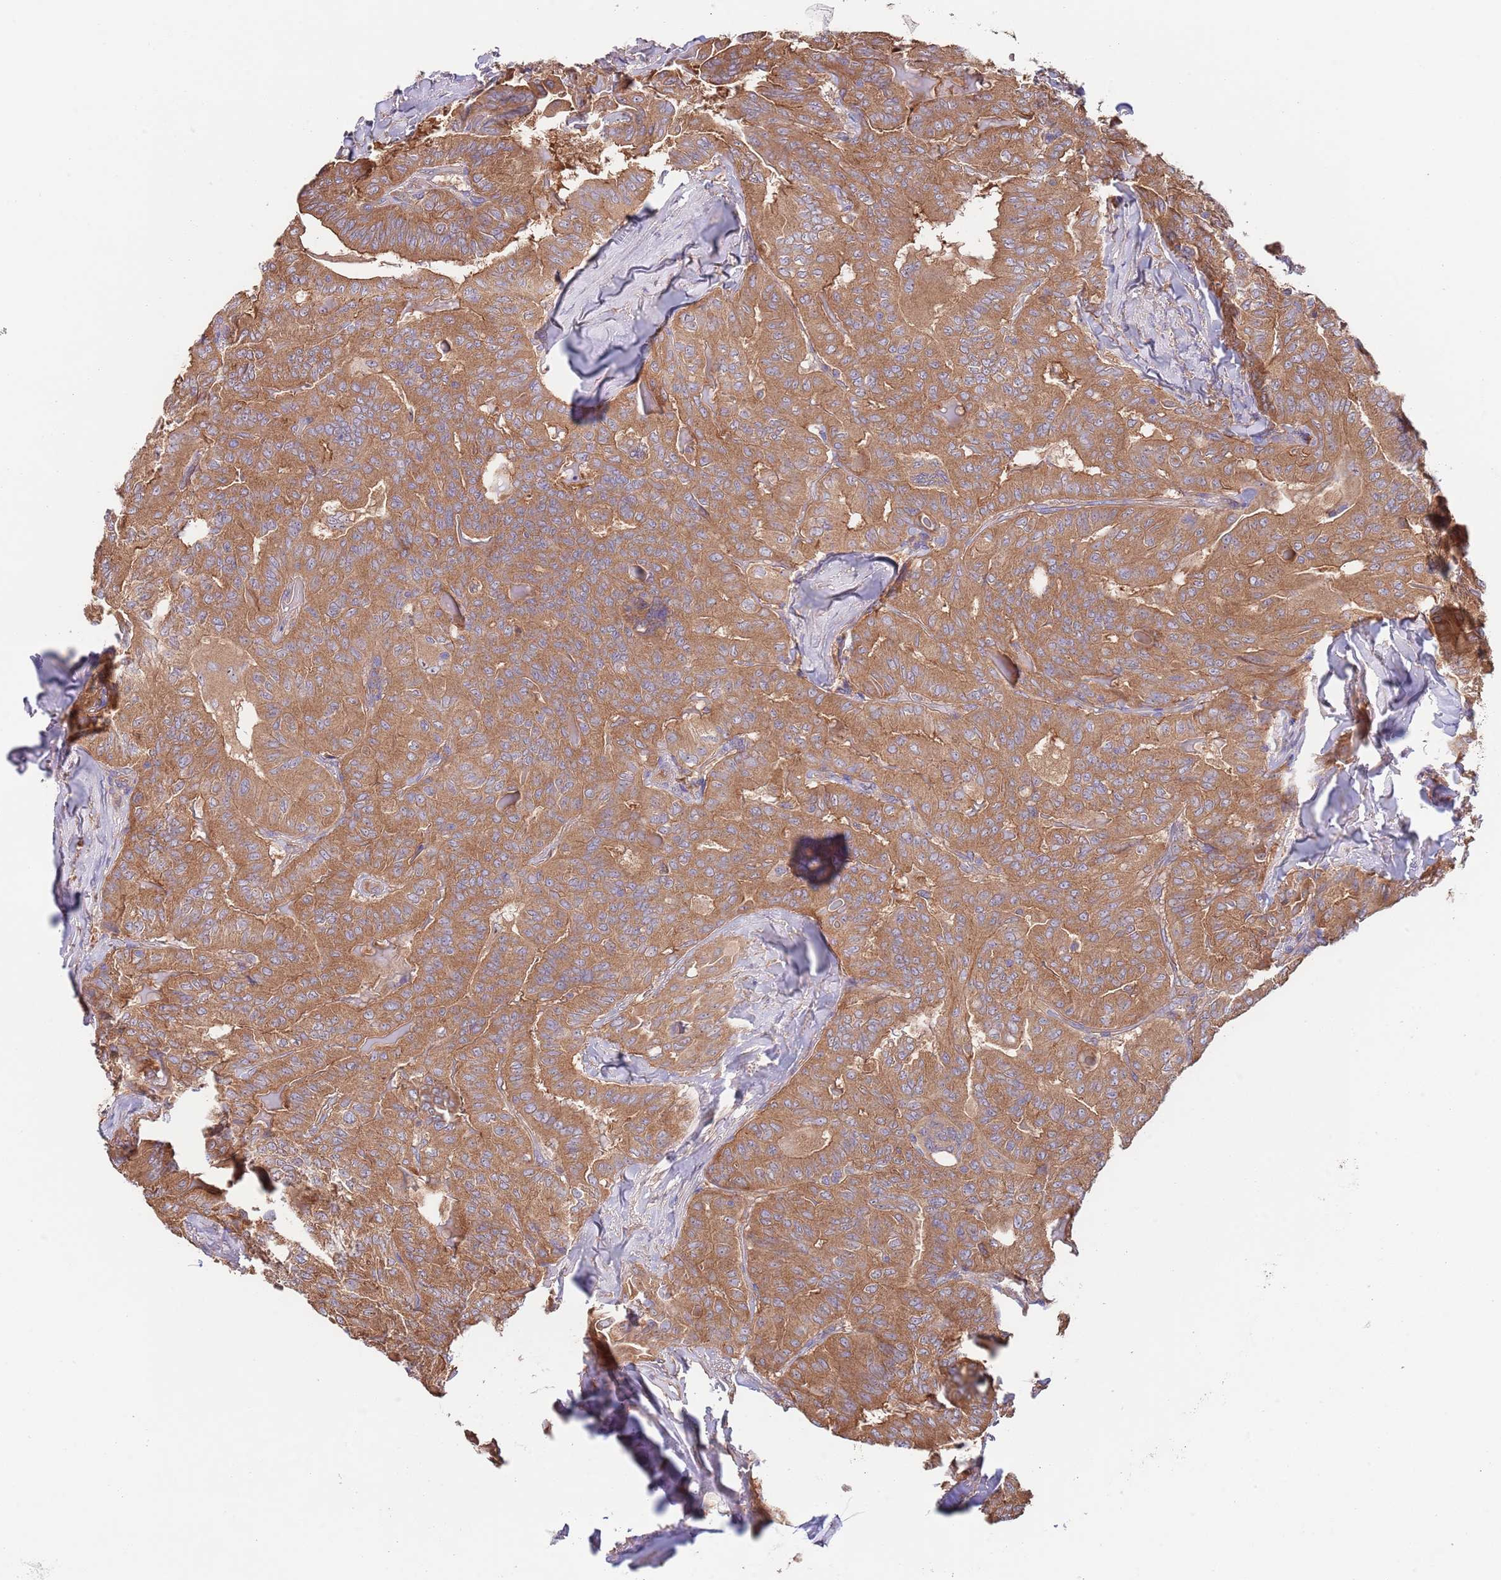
{"staining": {"intensity": "moderate", "quantity": ">75%", "location": "cytoplasmic/membranous"}, "tissue": "thyroid cancer", "cell_type": "Tumor cells", "image_type": "cancer", "snomed": [{"axis": "morphology", "description": "Papillary adenocarcinoma, NOS"}, {"axis": "topography", "description": "Thyroid gland"}], "caption": "Immunohistochemical staining of thyroid cancer (papillary adenocarcinoma) exhibits moderate cytoplasmic/membranous protein positivity in approximately >75% of tumor cells. (brown staining indicates protein expression, while blue staining denotes nuclei).", "gene": "EIF3F", "patient": {"sex": "female", "age": 68}}